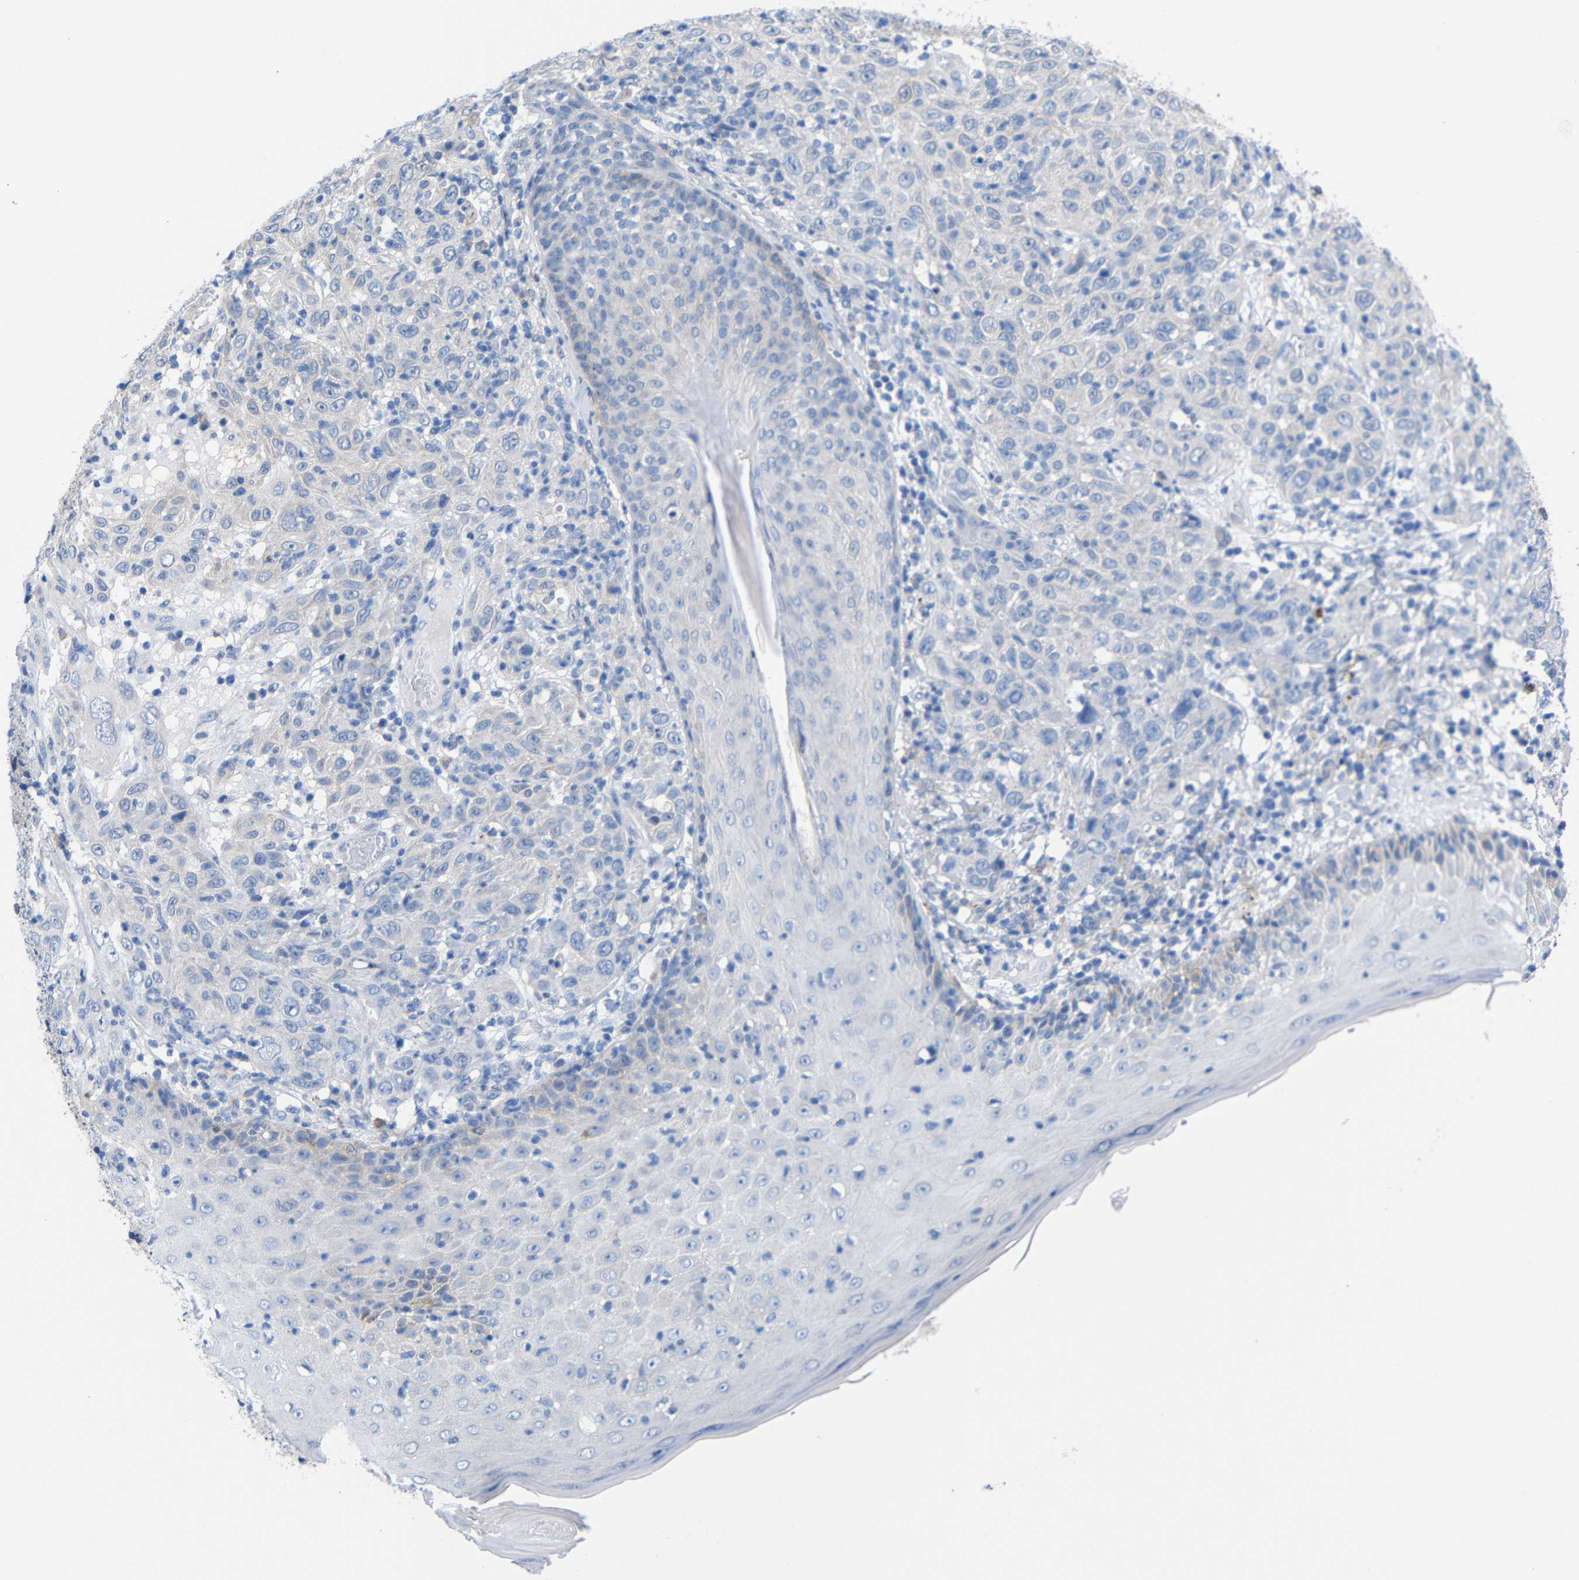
{"staining": {"intensity": "negative", "quantity": "none", "location": "none"}, "tissue": "skin cancer", "cell_type": "Tumor cells", "image_type": "cancer", "snomed": [{"axis": "morphology", "description": "Squamous cell carcinoma, NOS"}, {"axis": "topography", "description": "Skin"}], "caption": "DAB immunohistochemical staining of human skin cancer demonstrates no significant positivity in tumor cells. (DAB immunohistochemistry (IHC) with hematoxylin counter stain).", "gene": "PEBP1", "patient": {"sex": "female", "age": 88}}